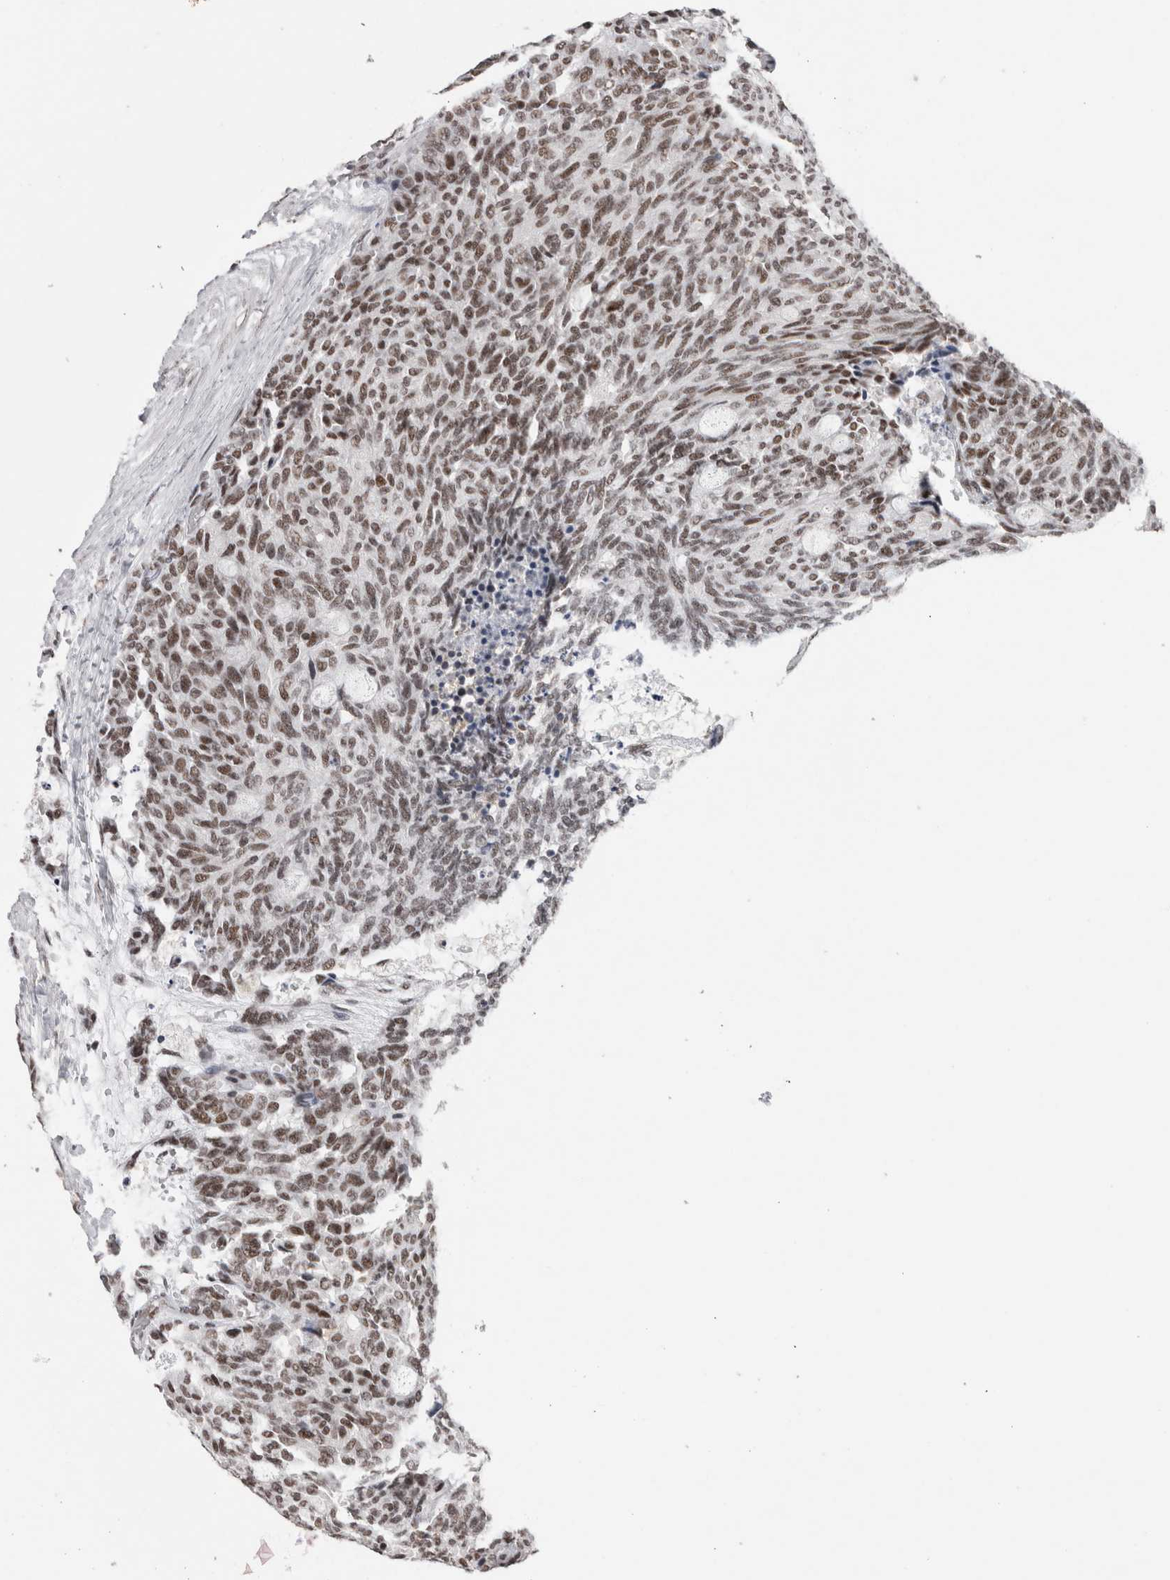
{"staining": {"intensity": "moderate", "quantity": ">75%", "location": "nuclear"}, "tissue": "carcinoid", "cell_type": "Tumor cells", "image_type": "cancer", "snomed": [{"axis": "morphology", "description": "Carcinoid, malignant, NOS"}, {"axis": "topography", "description": "Pancreas"}], "caption": "Immunohistochemistry of human carcinoid demonstrates medium levels of moderate nuclear staining in approximately >75% of tumor cells.", "gene": "SMC1A", "patient": {"sex": "female", "age": 54}}